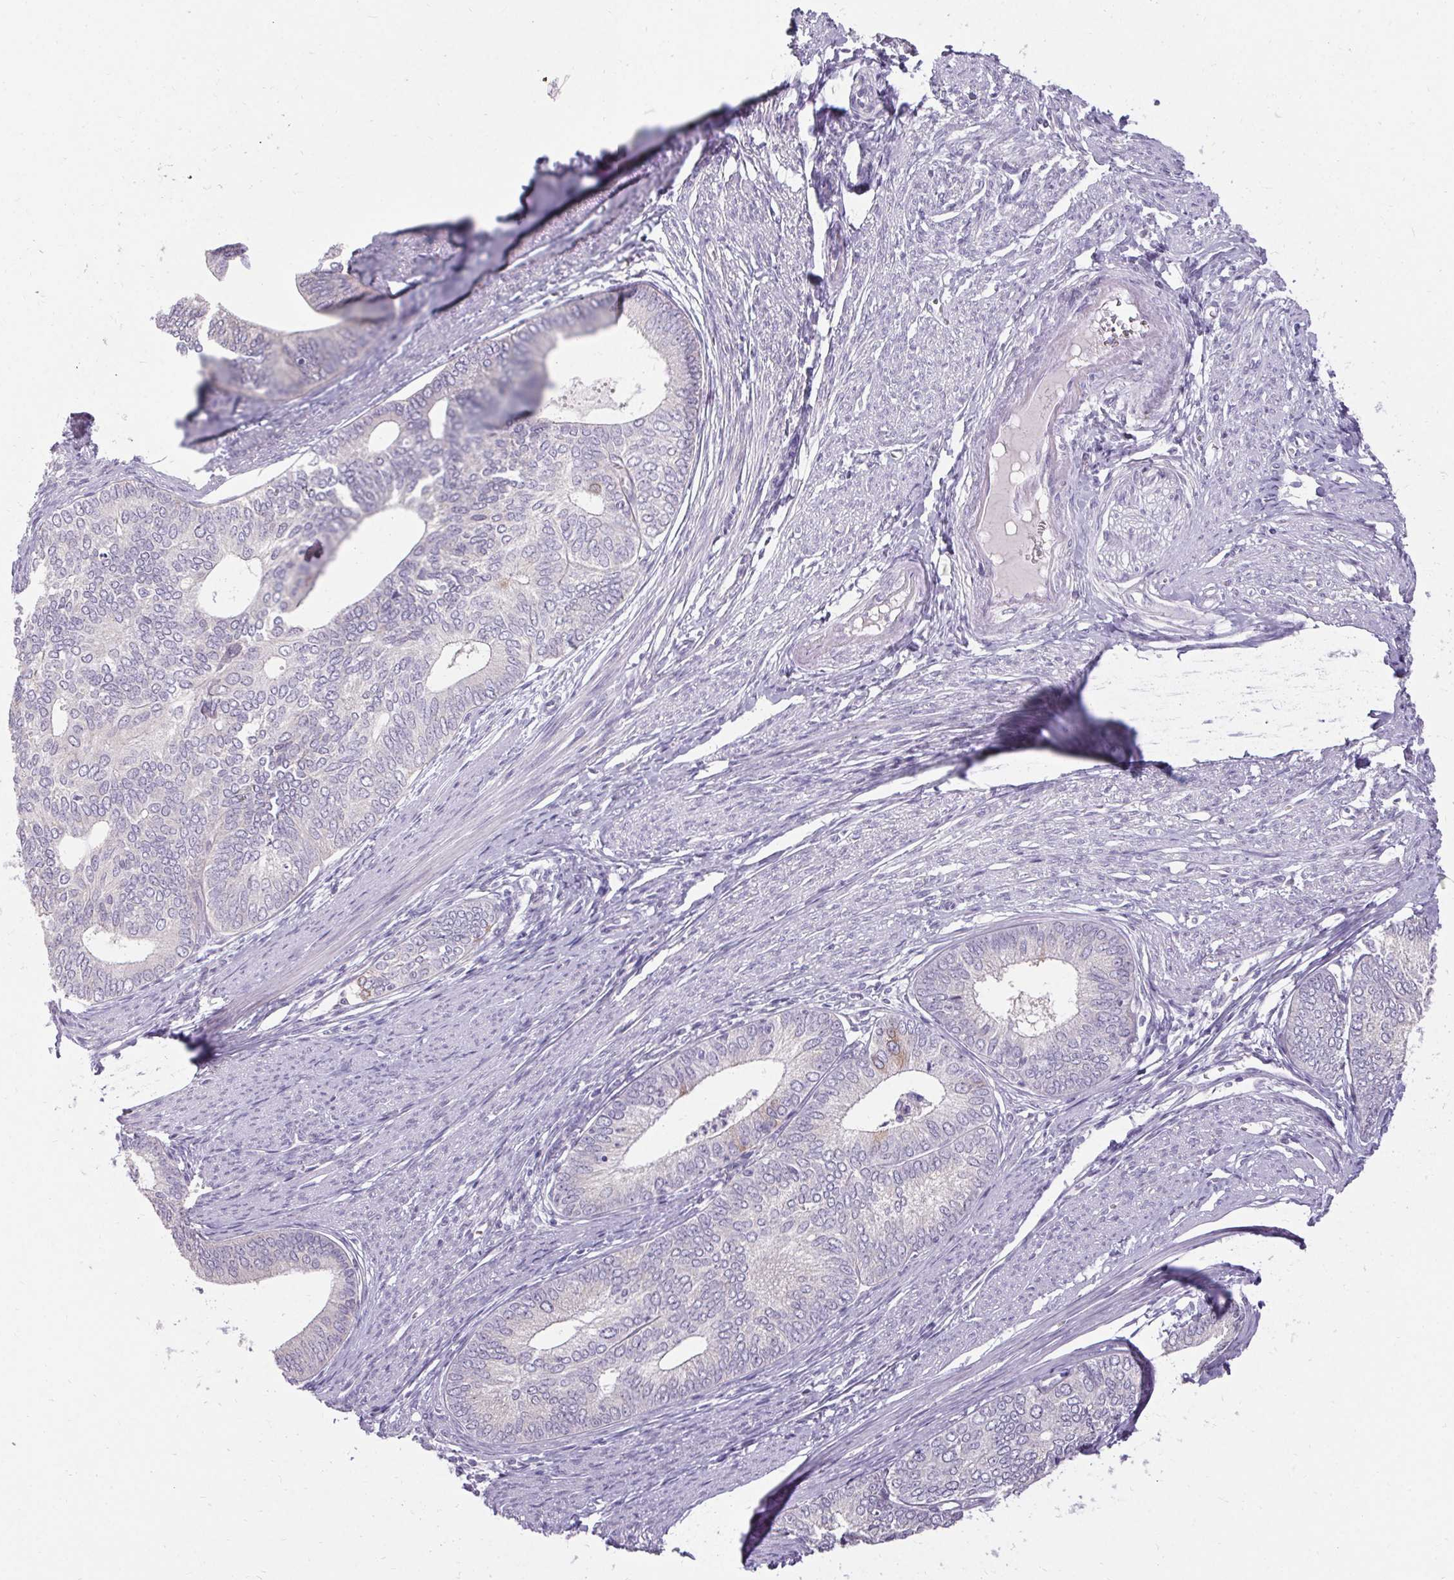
{"staining": {"intensity": "negative", "quantity": "none", "location": "none"}, "tissue": "endometrial cancer", "cell_type": "Tumor cells", "image_type": "cancer", "snomed": [{"axis": "morphology", "description": "Adenocarcinoma, NOS"}, {"axis": "topography", "description": "Endometrium"}], "caption": "Image shows no protein staining in tumor cells of endometrial cancer (adenocarcinoma) tissue.", "gene": "HSD17B3", "patient": {"sex": "female", "age": 75}}